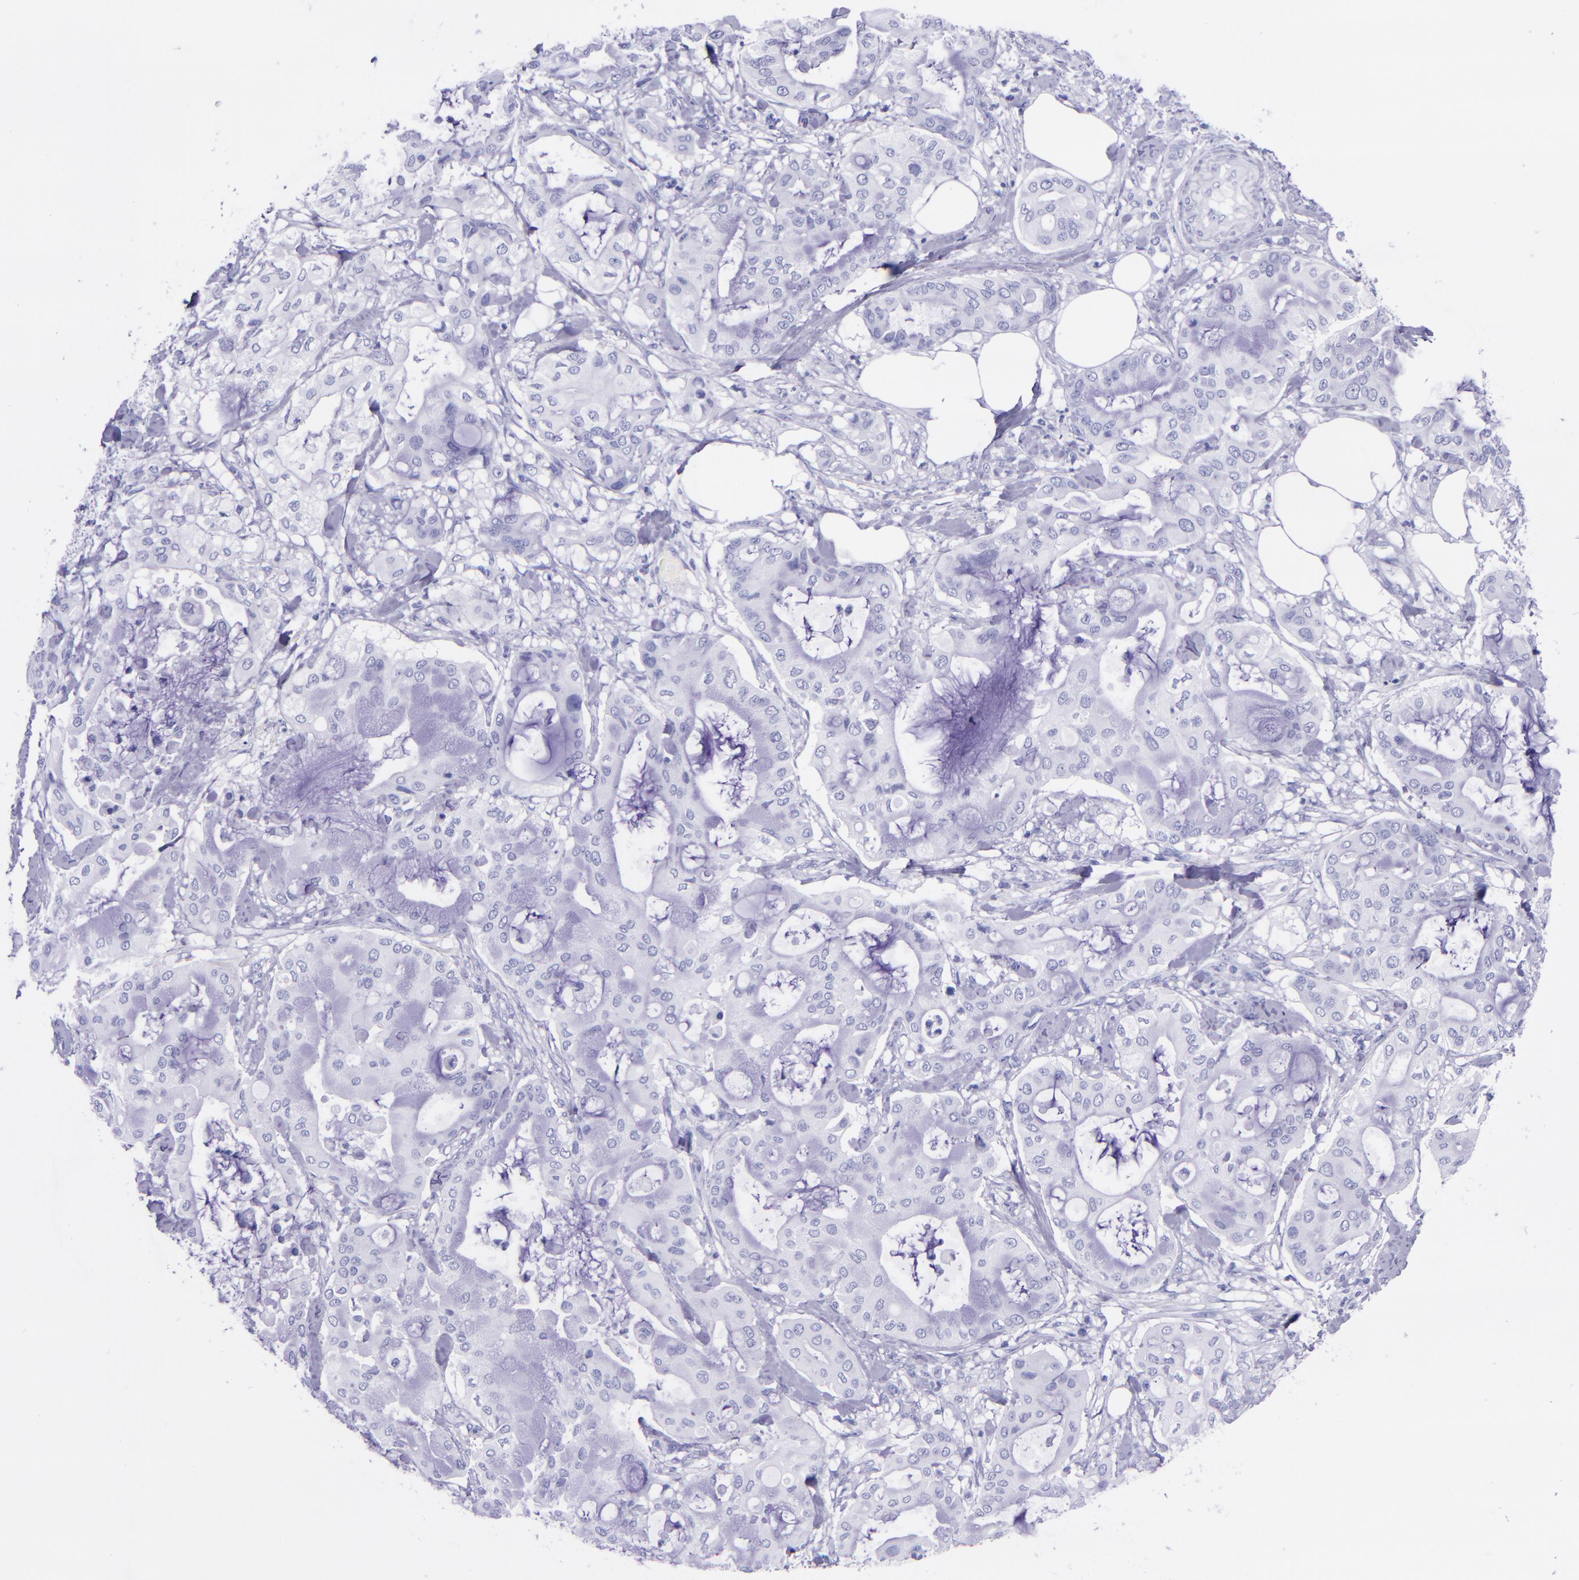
{"staining": {"intensity": "negative", "quantity": "none", "location": "none"}, "tissue": "pancreatic cancer", "cell_type": "Tumor cells", "image_type": "cancer", "snomed": [{"axis": "morphology", "description": "Adenocarcinoma, NOS"}, {"axis": "morphology", "description": "Adenocarcinoma, metastatic, NOS"}, {"axis": "topography", "description": "Lymph node"}, {"axis": "topography", "description": "Pancreas"}, {"axis": "topography", "description": "Duodenum"}], "caption": "Immunohistochemical staining of metastatic adenocarcinoma (pancreatic) shows no significant expression in tumor cells. (DAB (3,3'-diaminobenzidine) IHC with hematoxylin counter stain).", "gene": "MBP", "patient": {"sex": "female", "age": 64}}